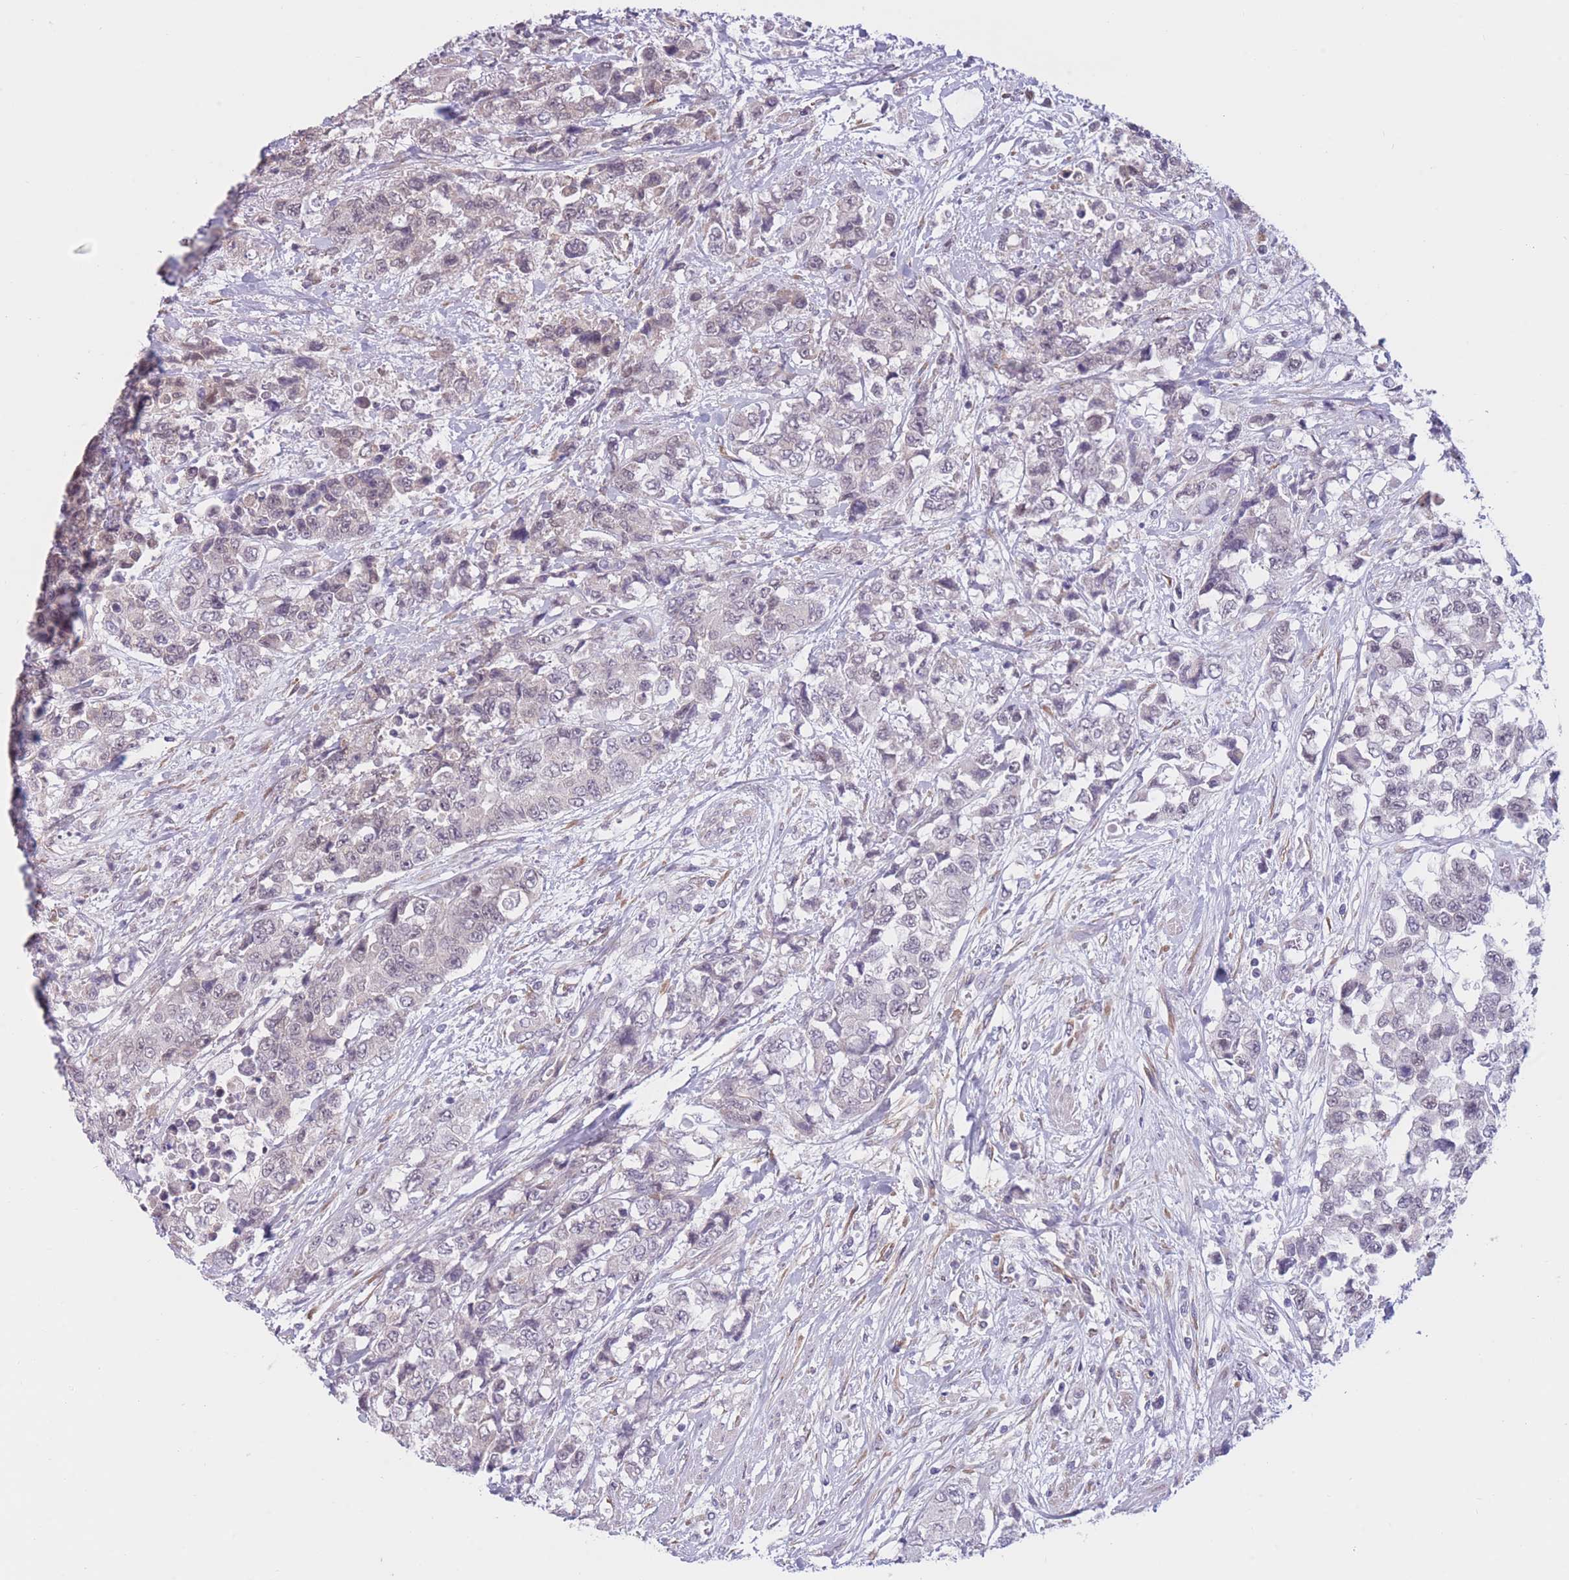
{"staining": {"intensity": "weak", "quantity": "<25%", "location": "nuclear"}, "tissue": "urothelial cancer", "cell_type": "Tumor cells", "image_type": "cancer", "snomed": [{"axis": "morphology", "description": "Urothelial carcinoma, High grade"}, {"axis": "topography", "description": "Urinary bladder"}], "caption": "This is a photomicrograph of immunohistochemistry staining of urothelial cancer, which shows no positivity in tumor cells.", "gene": "COL27A1", "patient": {"sex": "female", "age": 78}}